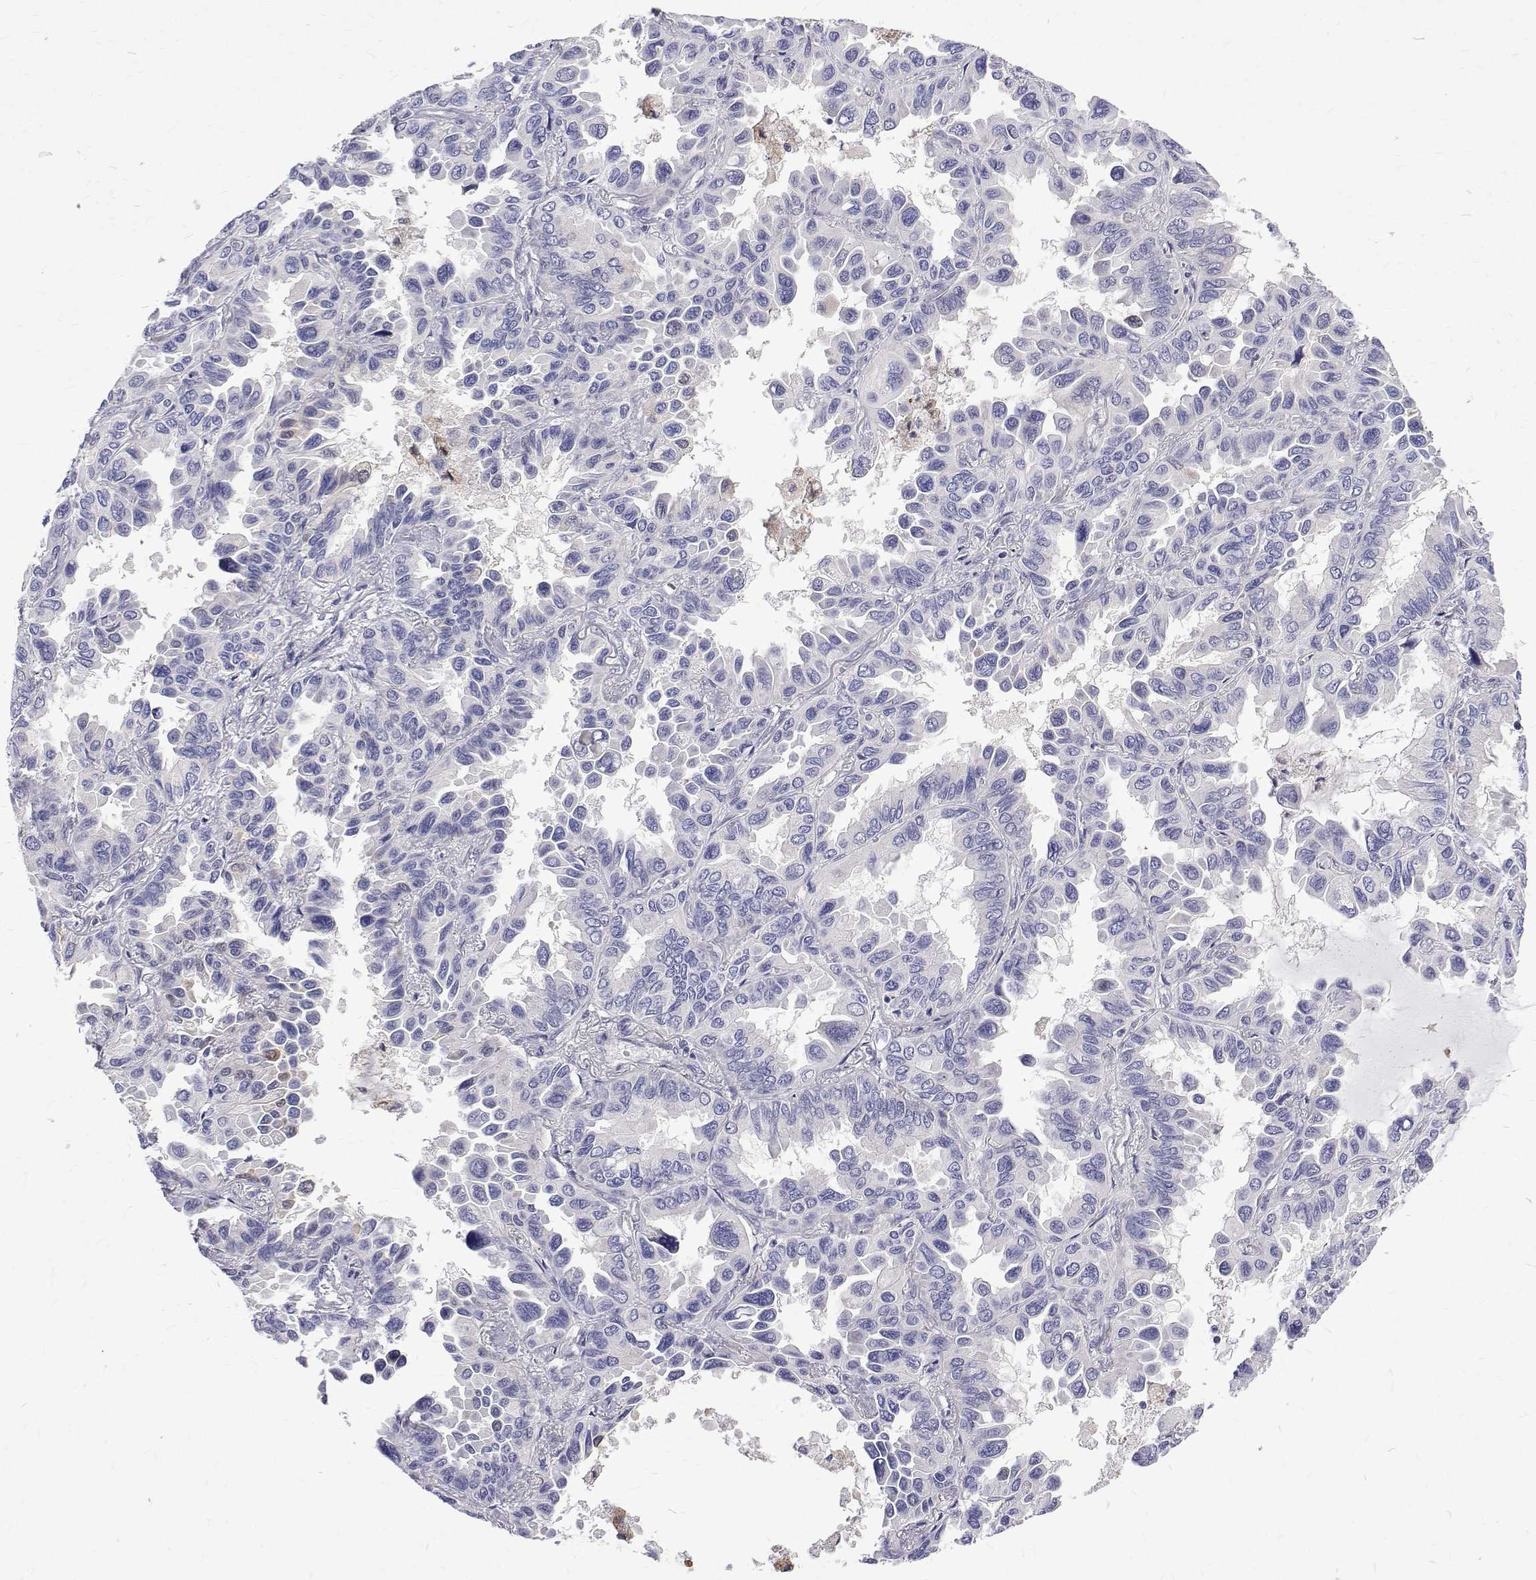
{"staining": {"intensity": "negative", "quantity": "none", "location": "none"}, "tissue": "lung cancer", "cell_type": "Tumor cells", "image_type": "cancer", "snomed": [{"axis": "morphology", "description": "Adenocarcinoma, NOS"}, {"axis": "topography", "description": "Lung"}], "caption": "DAB (3,3'-diaminobenzidine) immunohistochemical staining of human lung cancer displays no significant staining in tumor cells.", "gene": "PADI1", "patient": {"sex": "male", "age": 64}}